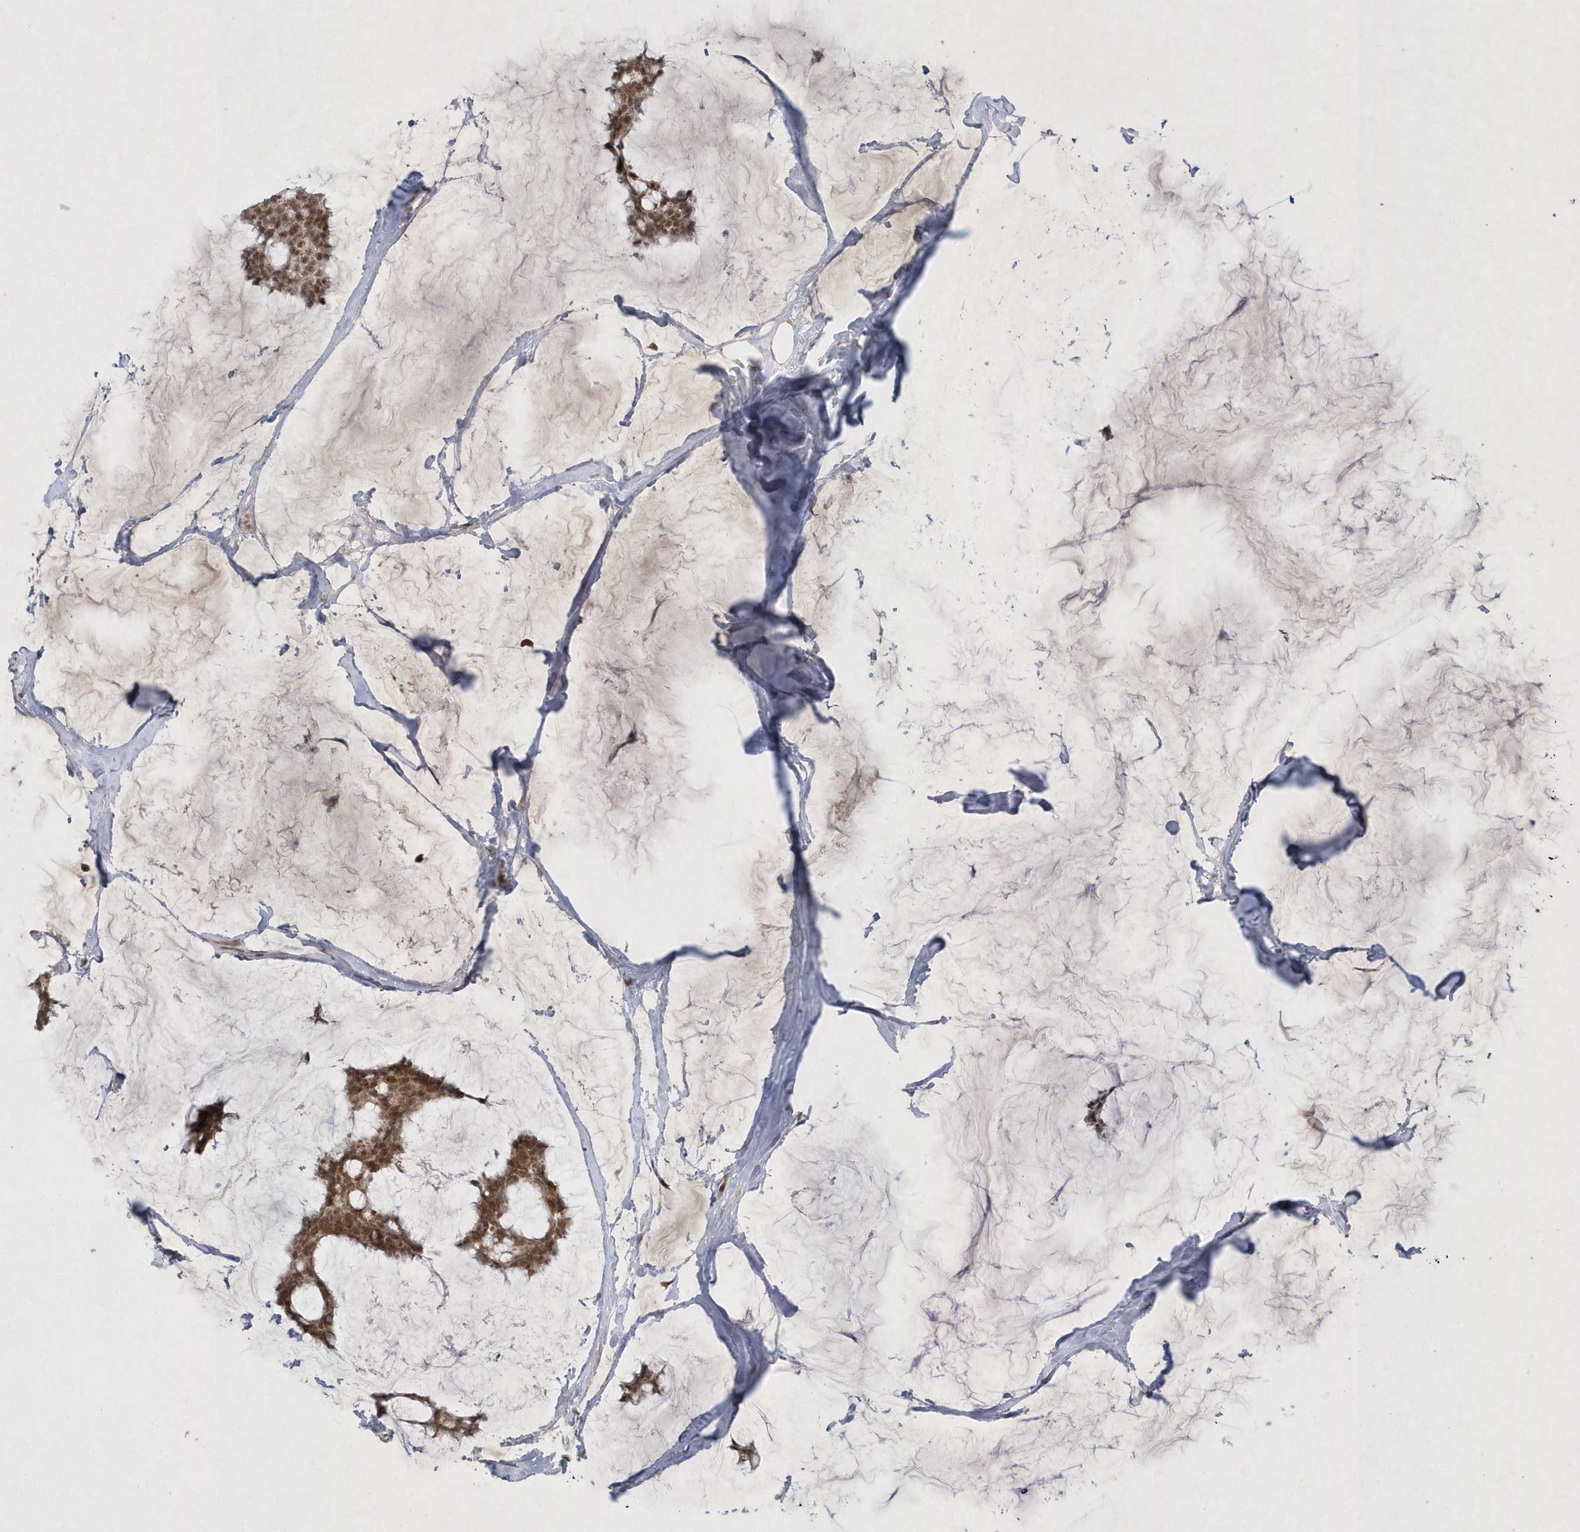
{"staining": {"intensity": "moderate", "quantity": ">75%", "location": "cytoplasmic/membranous,nuclear"}, "tissue": "breast cancer", "cell_type": "Tumor cells", "image_type": "cancer", "snomed": [{"axis": "morphology", "description": "Duct carcinoma"}, {"axis": "topography", "description": "Breast"}], "caption": "Protein staining exhibits moderate cytoplasmic/membranous and nuclear expression in approximately >75% of tumor cells in breast cancer (intraductal carcinoma).", "gene": "CPSF3", "patient": {"sex": "female", "age": 93}}